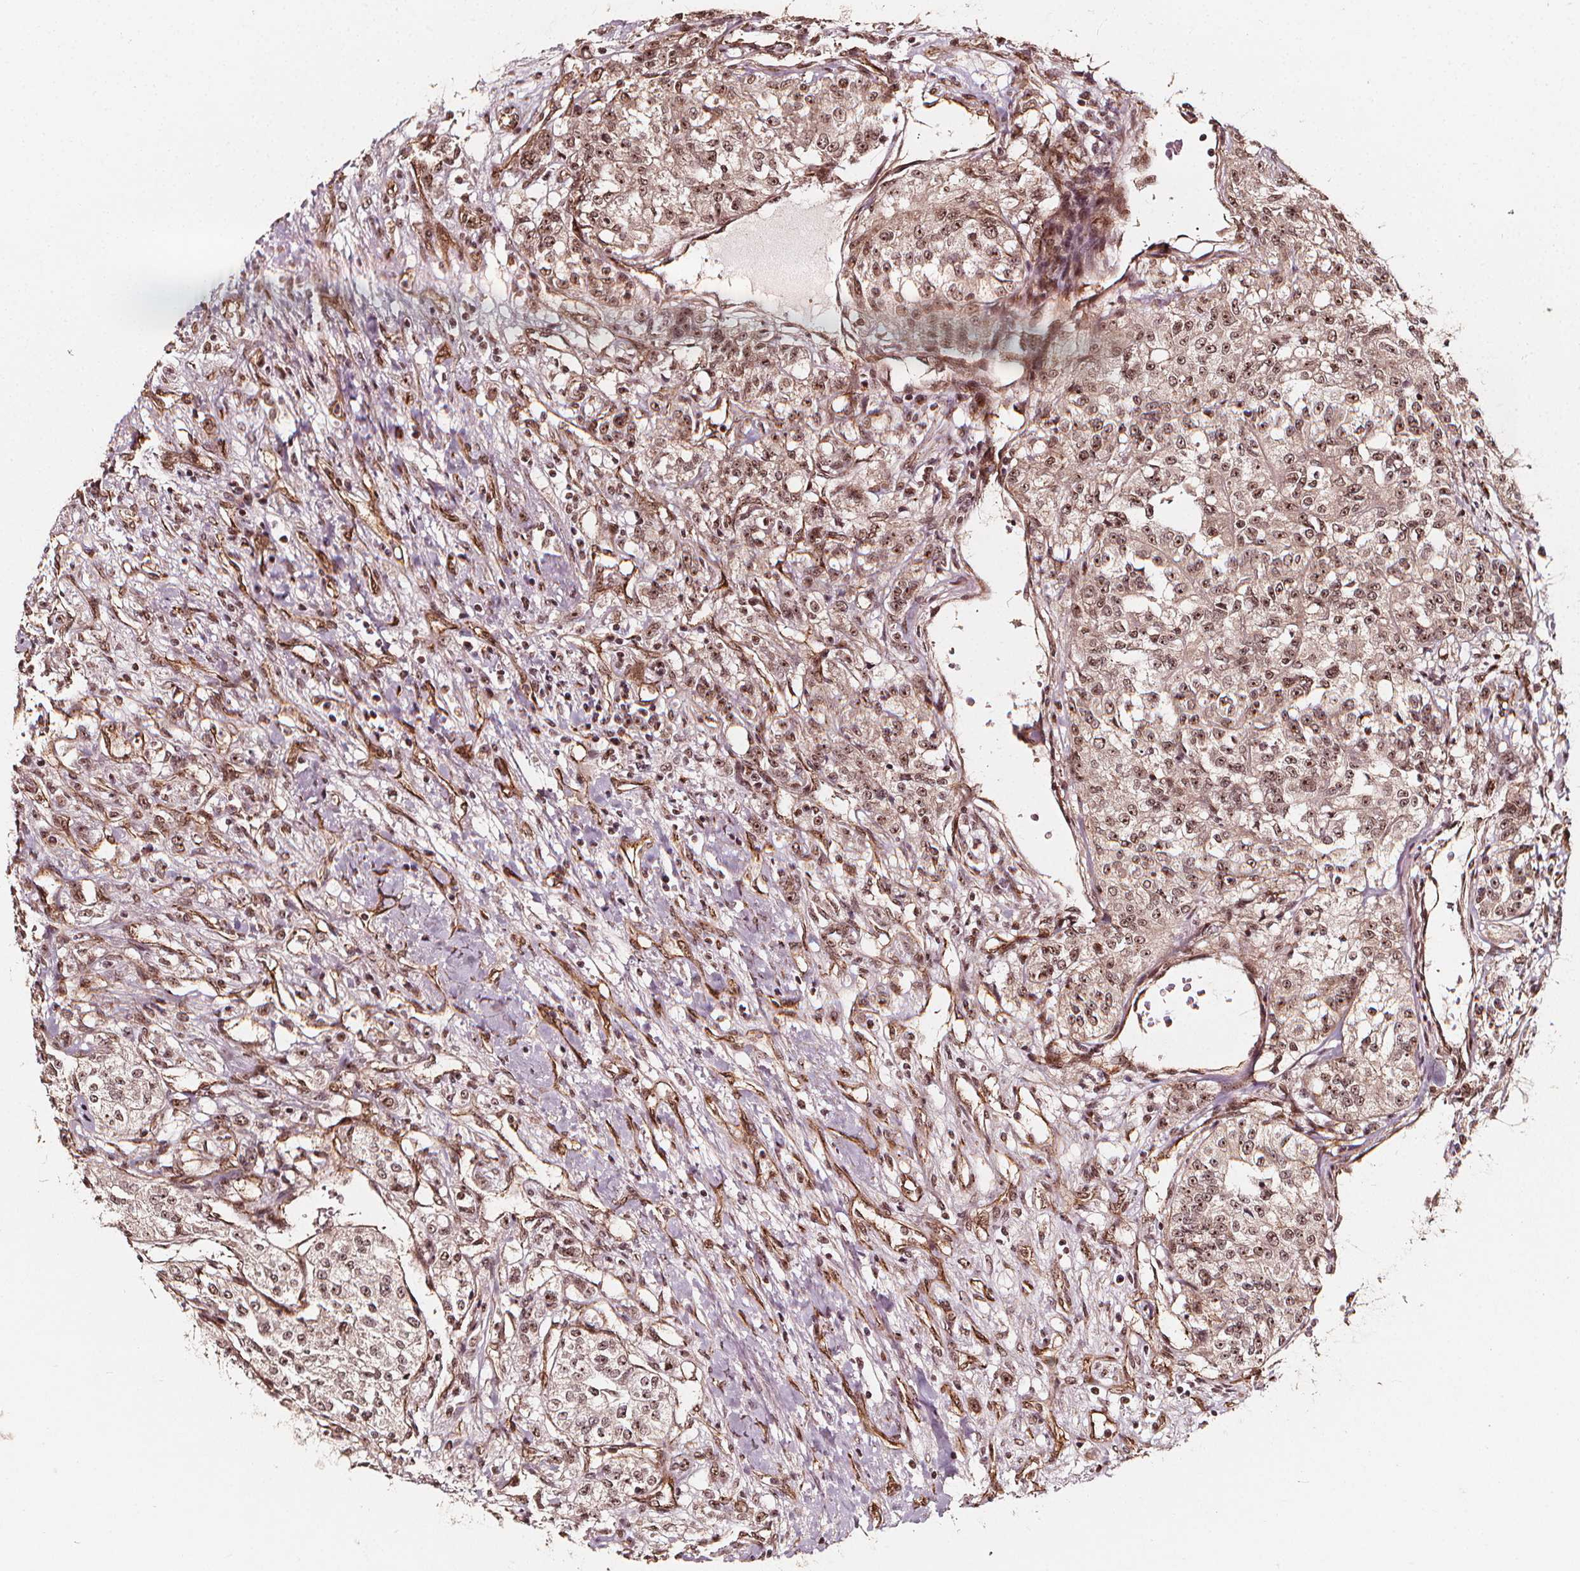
{"staining": {"intensity": "moderate", "quantity": ">75%", "location": "cytoplasmic/membranous,nuclear"}, "tissue": "renal cancer", "cell_type": "Tumor cells", "image_type": "cancer", "snomed": [{"axis": "morphology", "description": "Adenocarcinoma, NOS"}, {"axis": "topography", "description": "Kidney"}], "caption": "Immunohistochemistry of renal cancer demonstrates medium levels of moderate cytoplasmic/membranous and nuclear expression in approximately >75% of tumor cells.", "gene": "EXOSC9", "patient": {"sex": "female", "age": 63}}